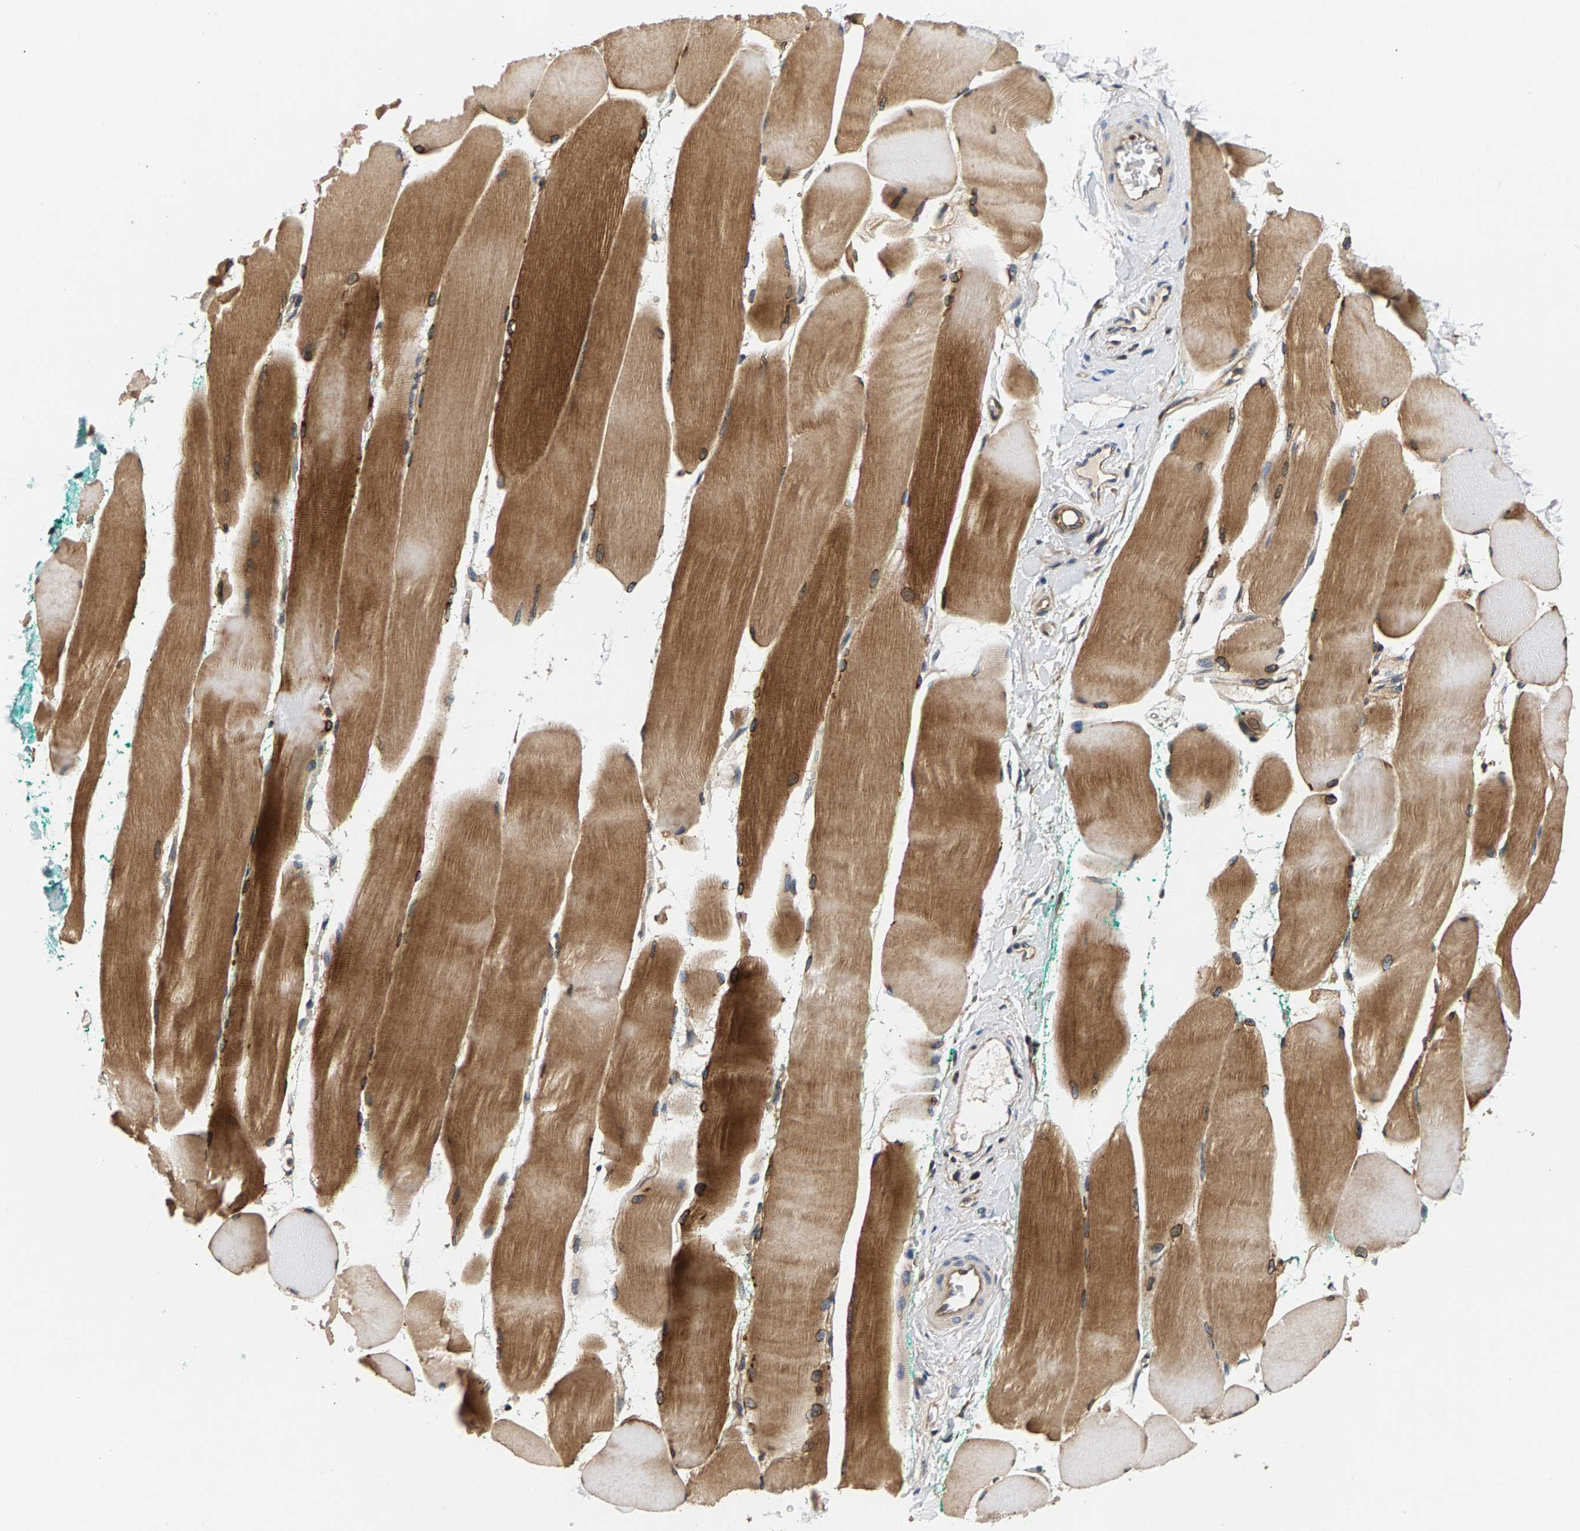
{"staining": {"intensity": "moderate", "quantity": ">75%", "location": "cytoplasmic/membranous"}, "tissue": "skeletal muscle", "cell_type": "Myocytes", "image_type": "normal", "snomed": [{"axis": "morphology", "description": "Normal tissue, NOS"}, {"axis": "morphology", "description": "Squamous cell carcinoma, NOS"}, {"axis": "topography", "description": "Skeletal muscle"}], "caption": "Skeletal muscle was stained to show a protein in brown. There is medium levels of moderate cytoplasmic/membranous staining in about >75% of myocytes. Nuclei are stained in blue.", "gene": "FAM78A", "patient": {"sex": "male", "age": 51}}